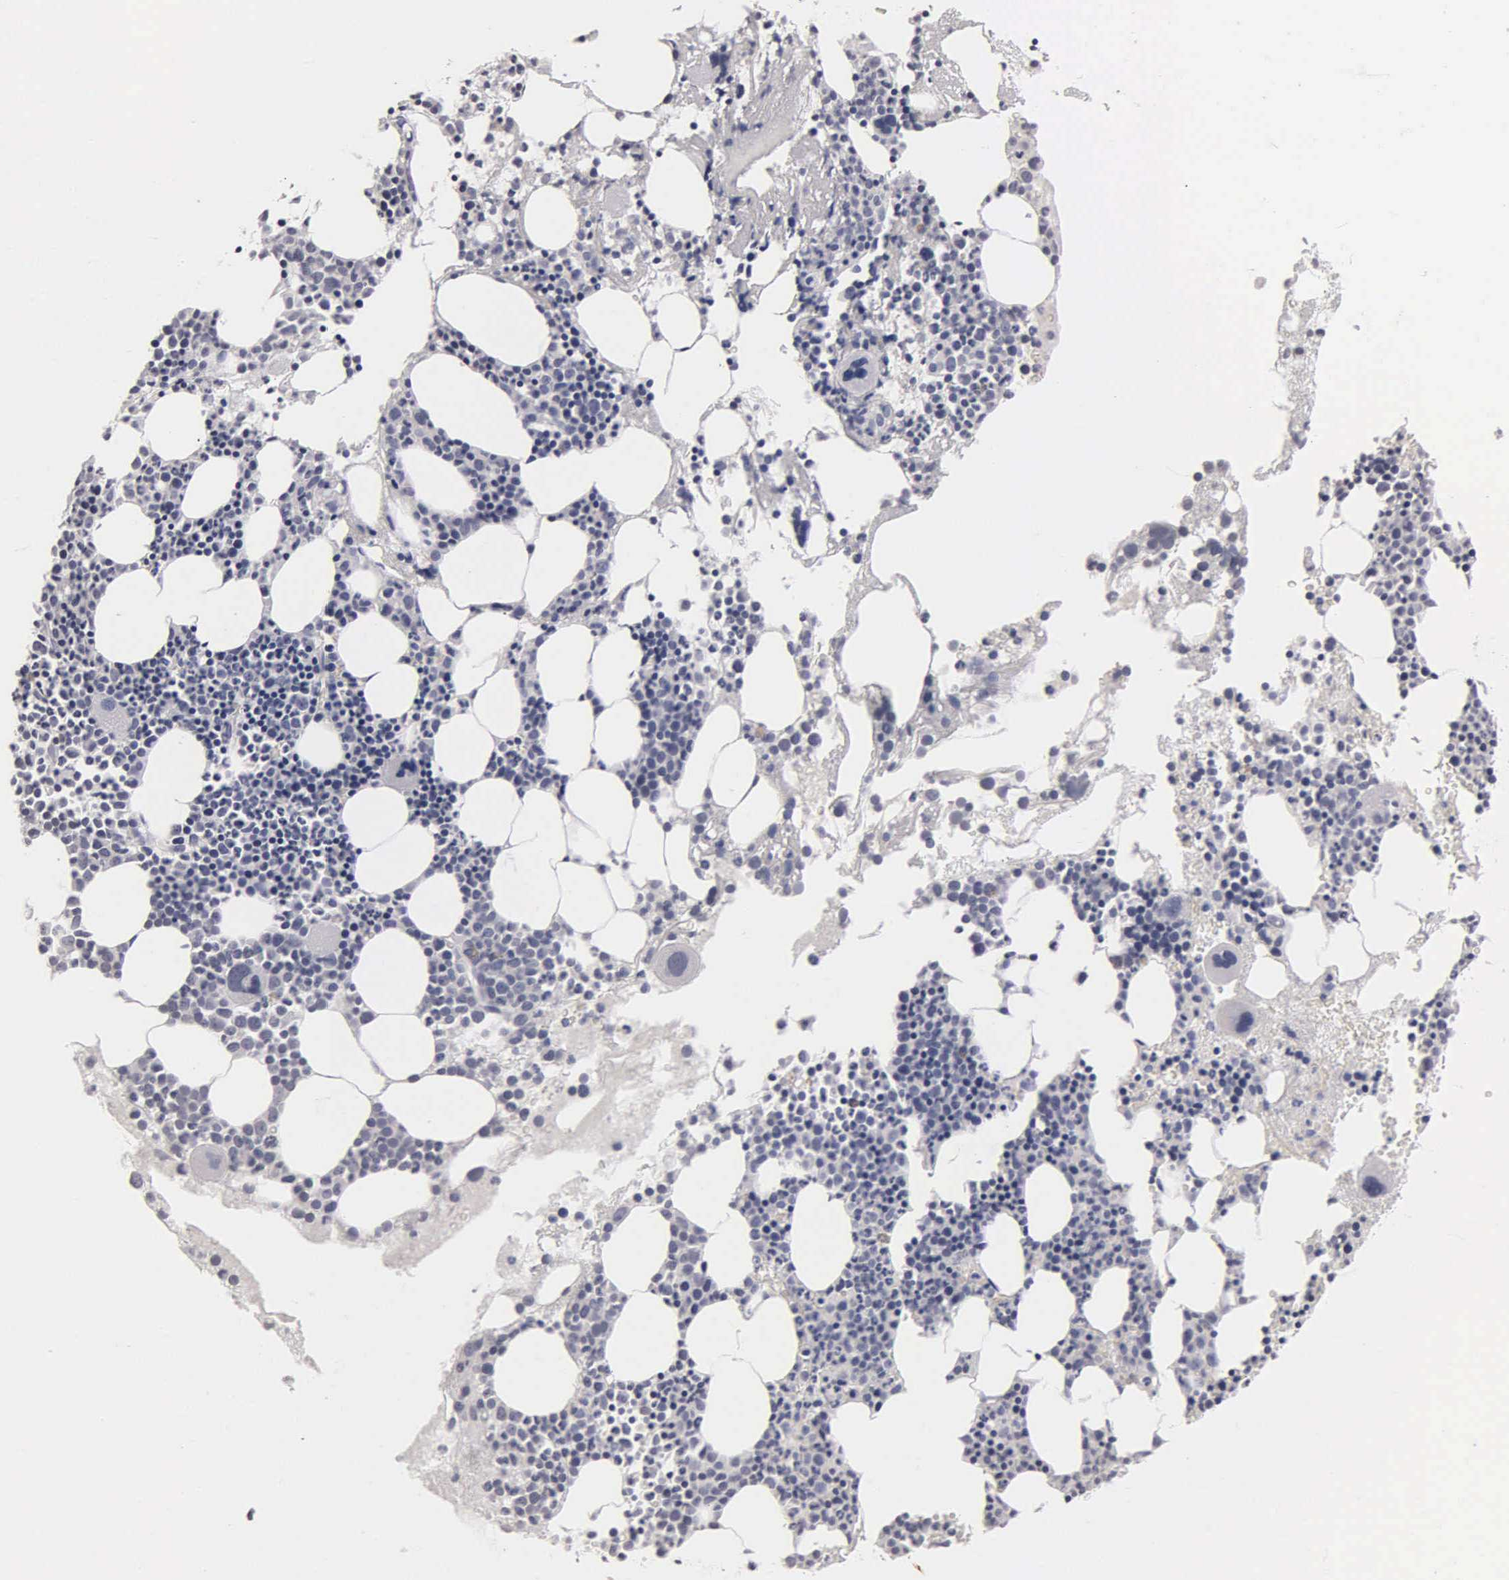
{"staining": {"intensity": "negative", "quantity": "none", "location": "none"}, "tissue": "bone marrow", "cell_type": "Hematopoietic cells", "image_type": "normal", "snomed": [{"axis": "morphology", "description": "Normal tissue, NOS"}, {"axis": "topography", "description": "Bone marrow"}], "caption": "Protein analysis of normal bone marrow exhibits no significant positivity in hematopoietic cells. (Brightfield microscopy of DAB (3,3'-diaminobenzidine) immunohistochemistry at high magnification).", "gene": "SST", "patient": {"sex": "male", "age": 75}}